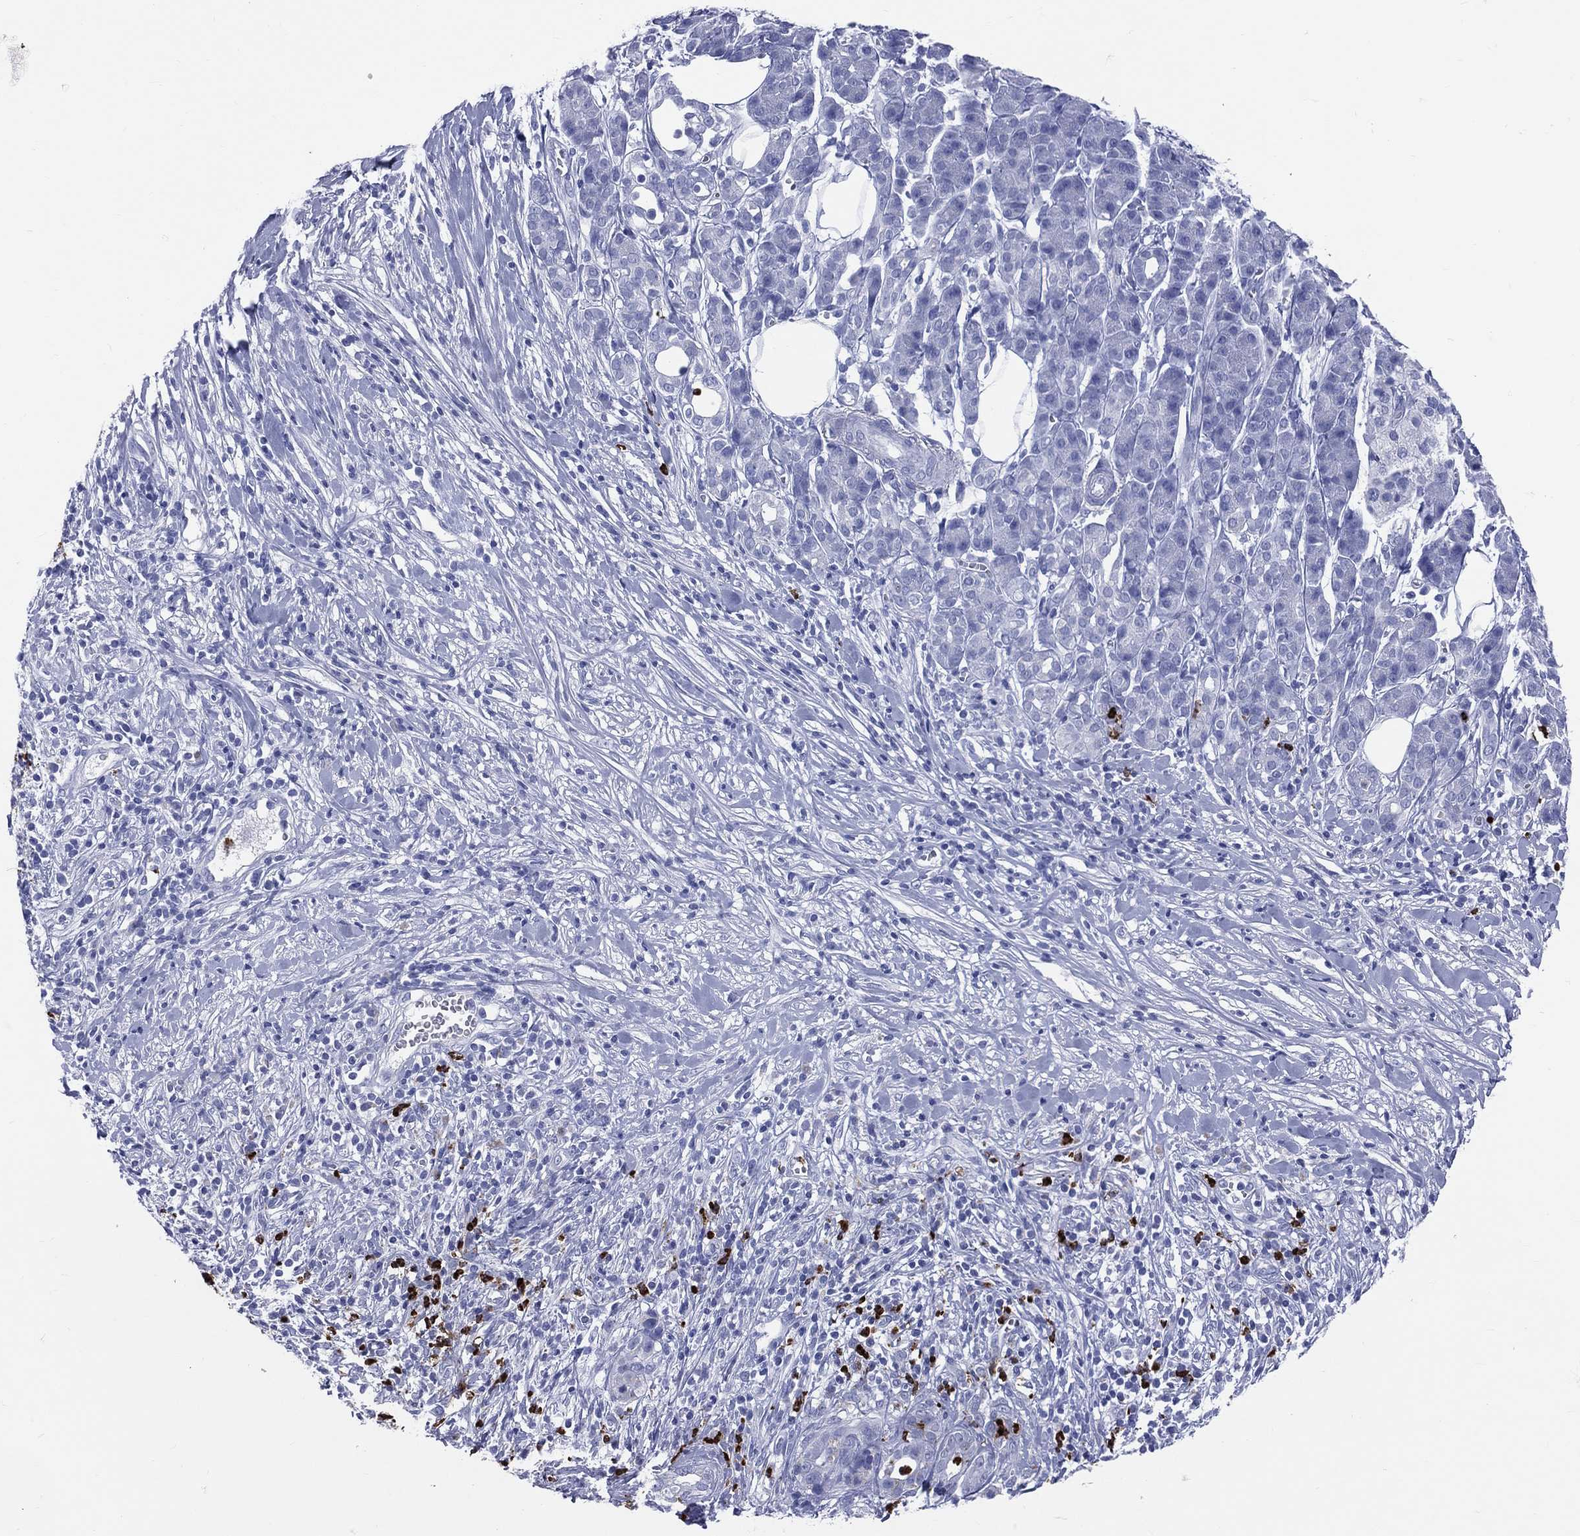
{"staining": {"intensity": "negative", "quantity": "none", "location": "none"}, "tissue": "pancreatic cancer", "cell_type": "Tumor cells", "image_type": "cancer", "snomed": [{"axis": "morphology", "description": "Adenocarcinoma, NOS"}, {"axis": "topography", "description": "Pancreas"}], "caption": "The IHC image has no significant expression in tumor cells of pancreatic adenocarcinoma tissue.", "gene": "PGLYRP1", "patient": {"sex": "male", "age": 61}}